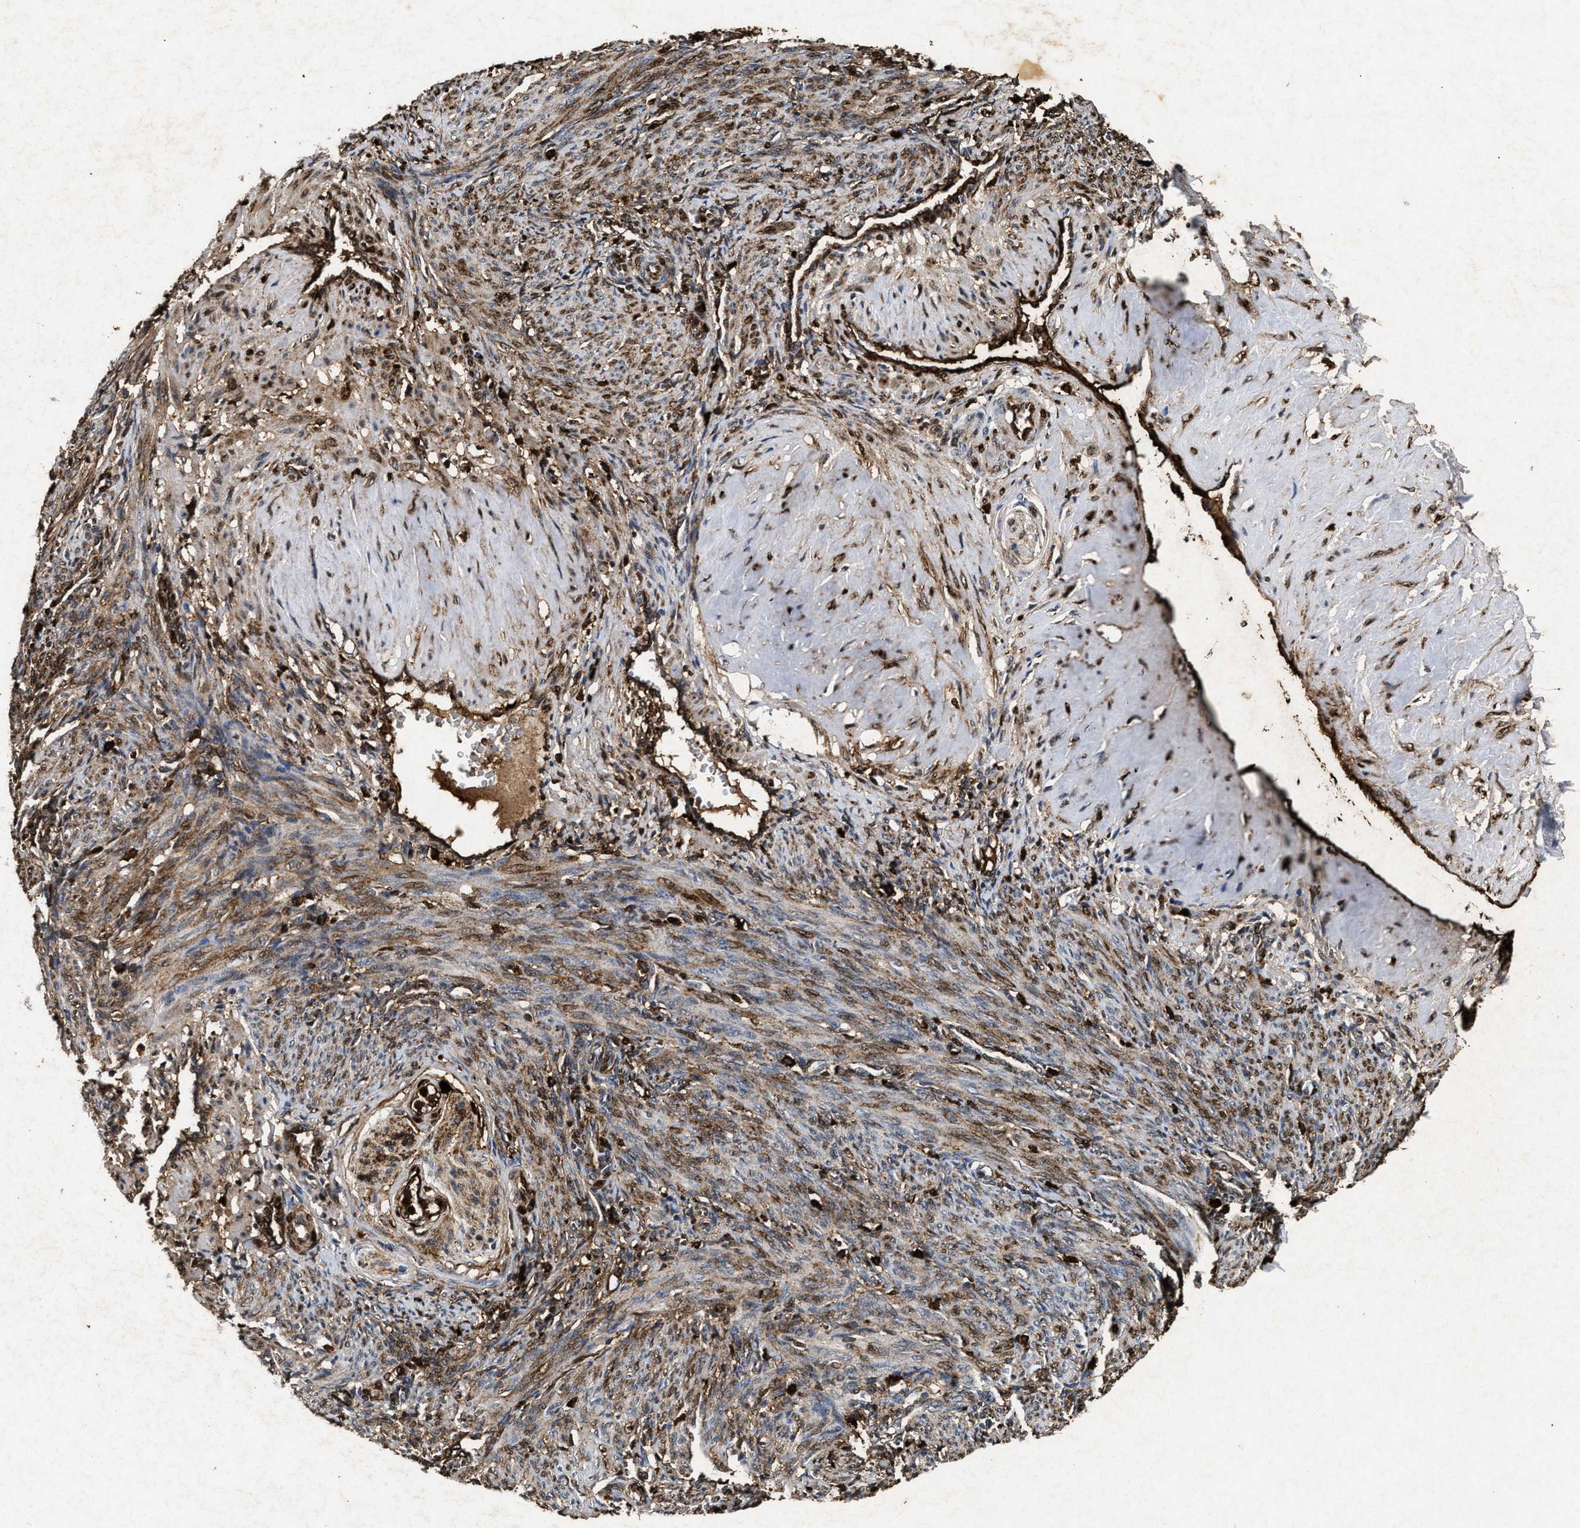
{"staining": {"intensity": "moderate", "quantity": ">75%", "location": "cytoplasmic/membranous,nuclear"}, "tissue": "smooth muscle", "cell_type": "Smooth muscle cells", "image_type": "normal", "snomed": [{"axis": "morphology", "description": "Normal tissue, NOS"}, {"axis": "topography", "description": "Endometrium"}], "caption": "IHC of normal human smooth muscle shows medium levels of moderate cytoplasmic/membranous,nuclear positivity in about >75% of smooth muscle cells. Nuclei are stained in blue.", "gene": "ACOX1", "patient": {"sex": "female", "age": 33}}